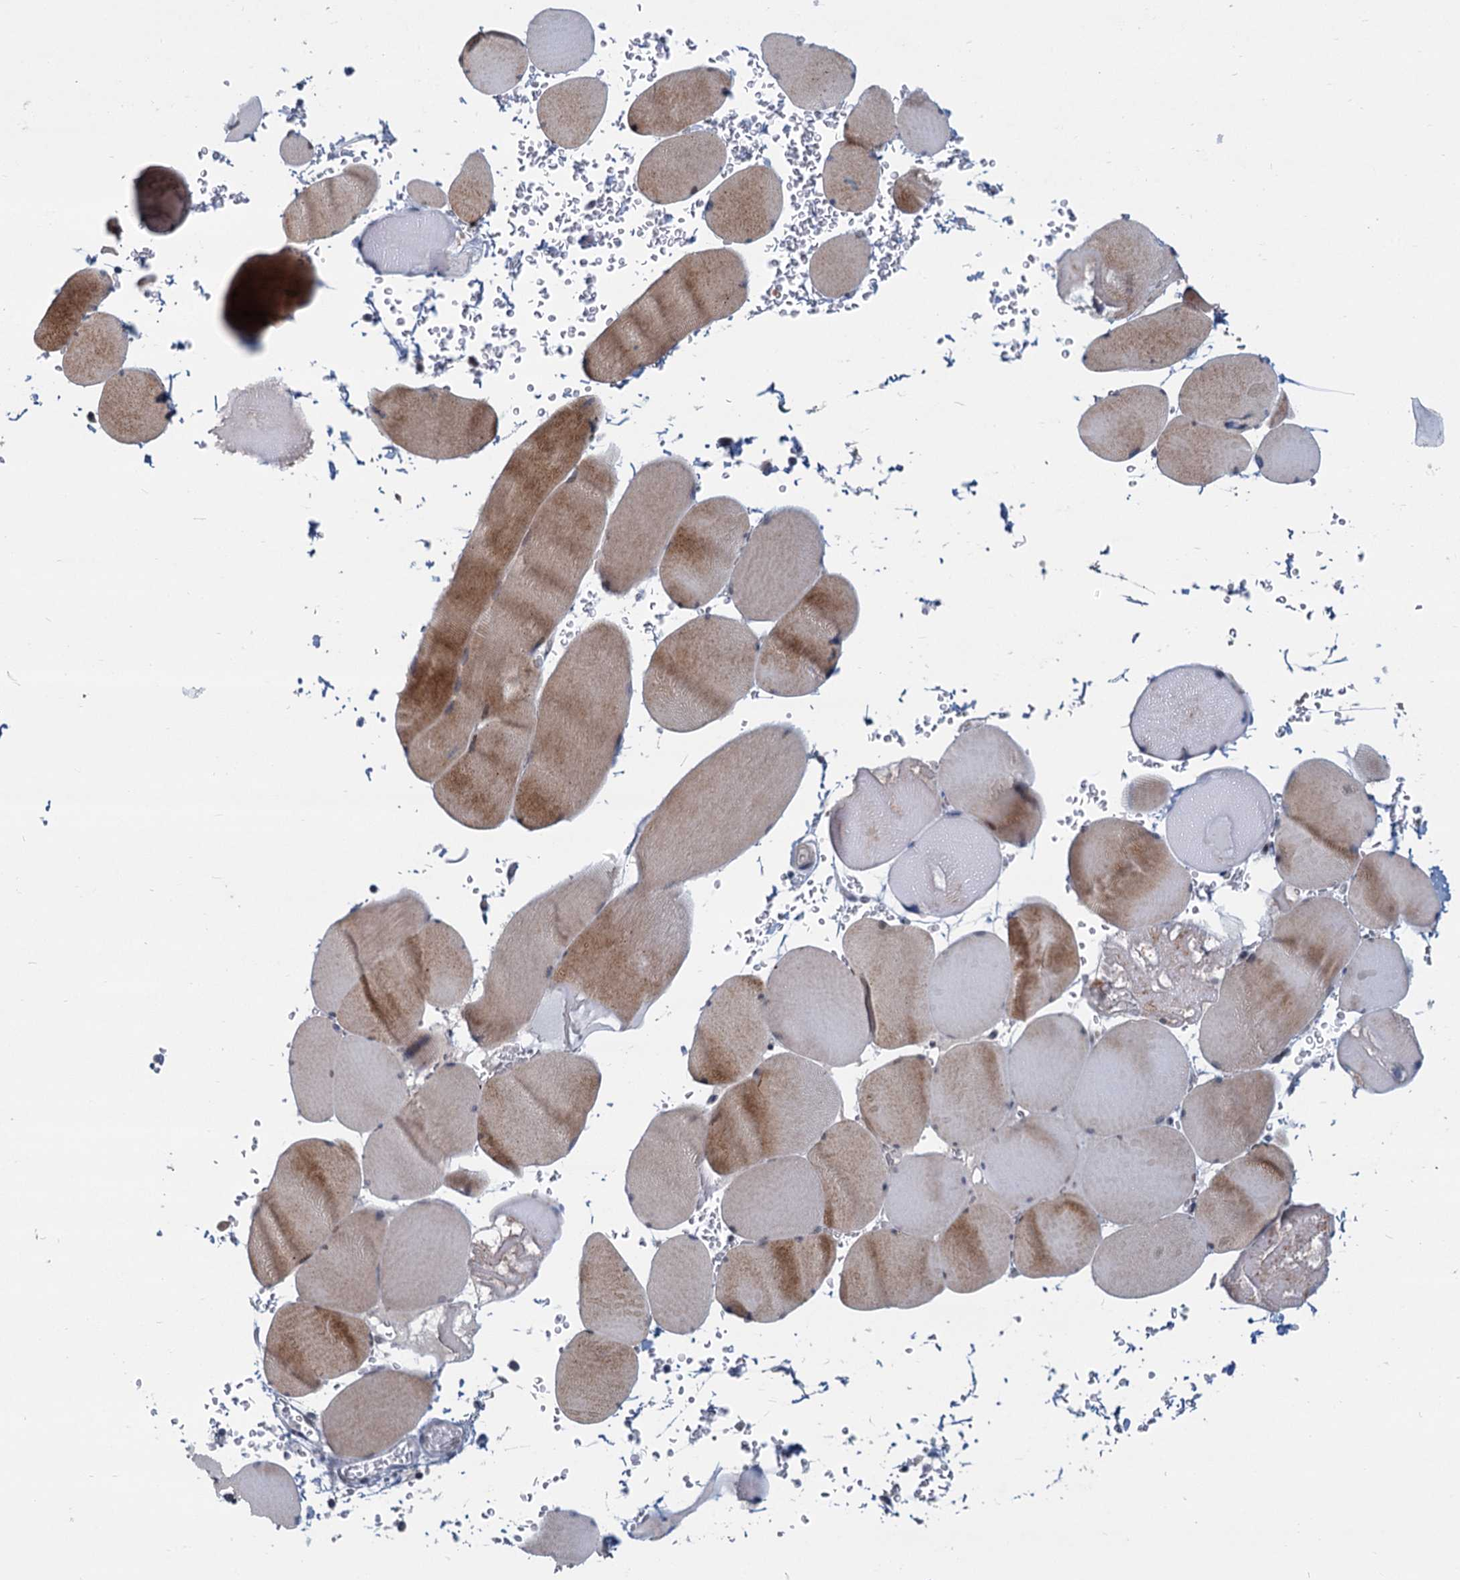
{"staining": {"intensity": "moderate", "quantity": "25%-75%", "location": "cytoplasmic/membranous"}, "tissue": "skeletal muscle", "cell_type": "Myocytes", "image_type": "normal", "snomed": [{"axis": "morphology", "description": "Normal tissue, NOS"}, {"axis": "topography", "description": "Skeletal muscle"}, {"axis": "topography", "description": "Head-Neck"}], "caption": "Protein analysis of unremarkable skeletal muscle shows moderate cytoplasmic/membranous positivity in about 25%-75% of myocytes.", "gene": "STAP1", "patient": {"sex": "male", "age": 66}}